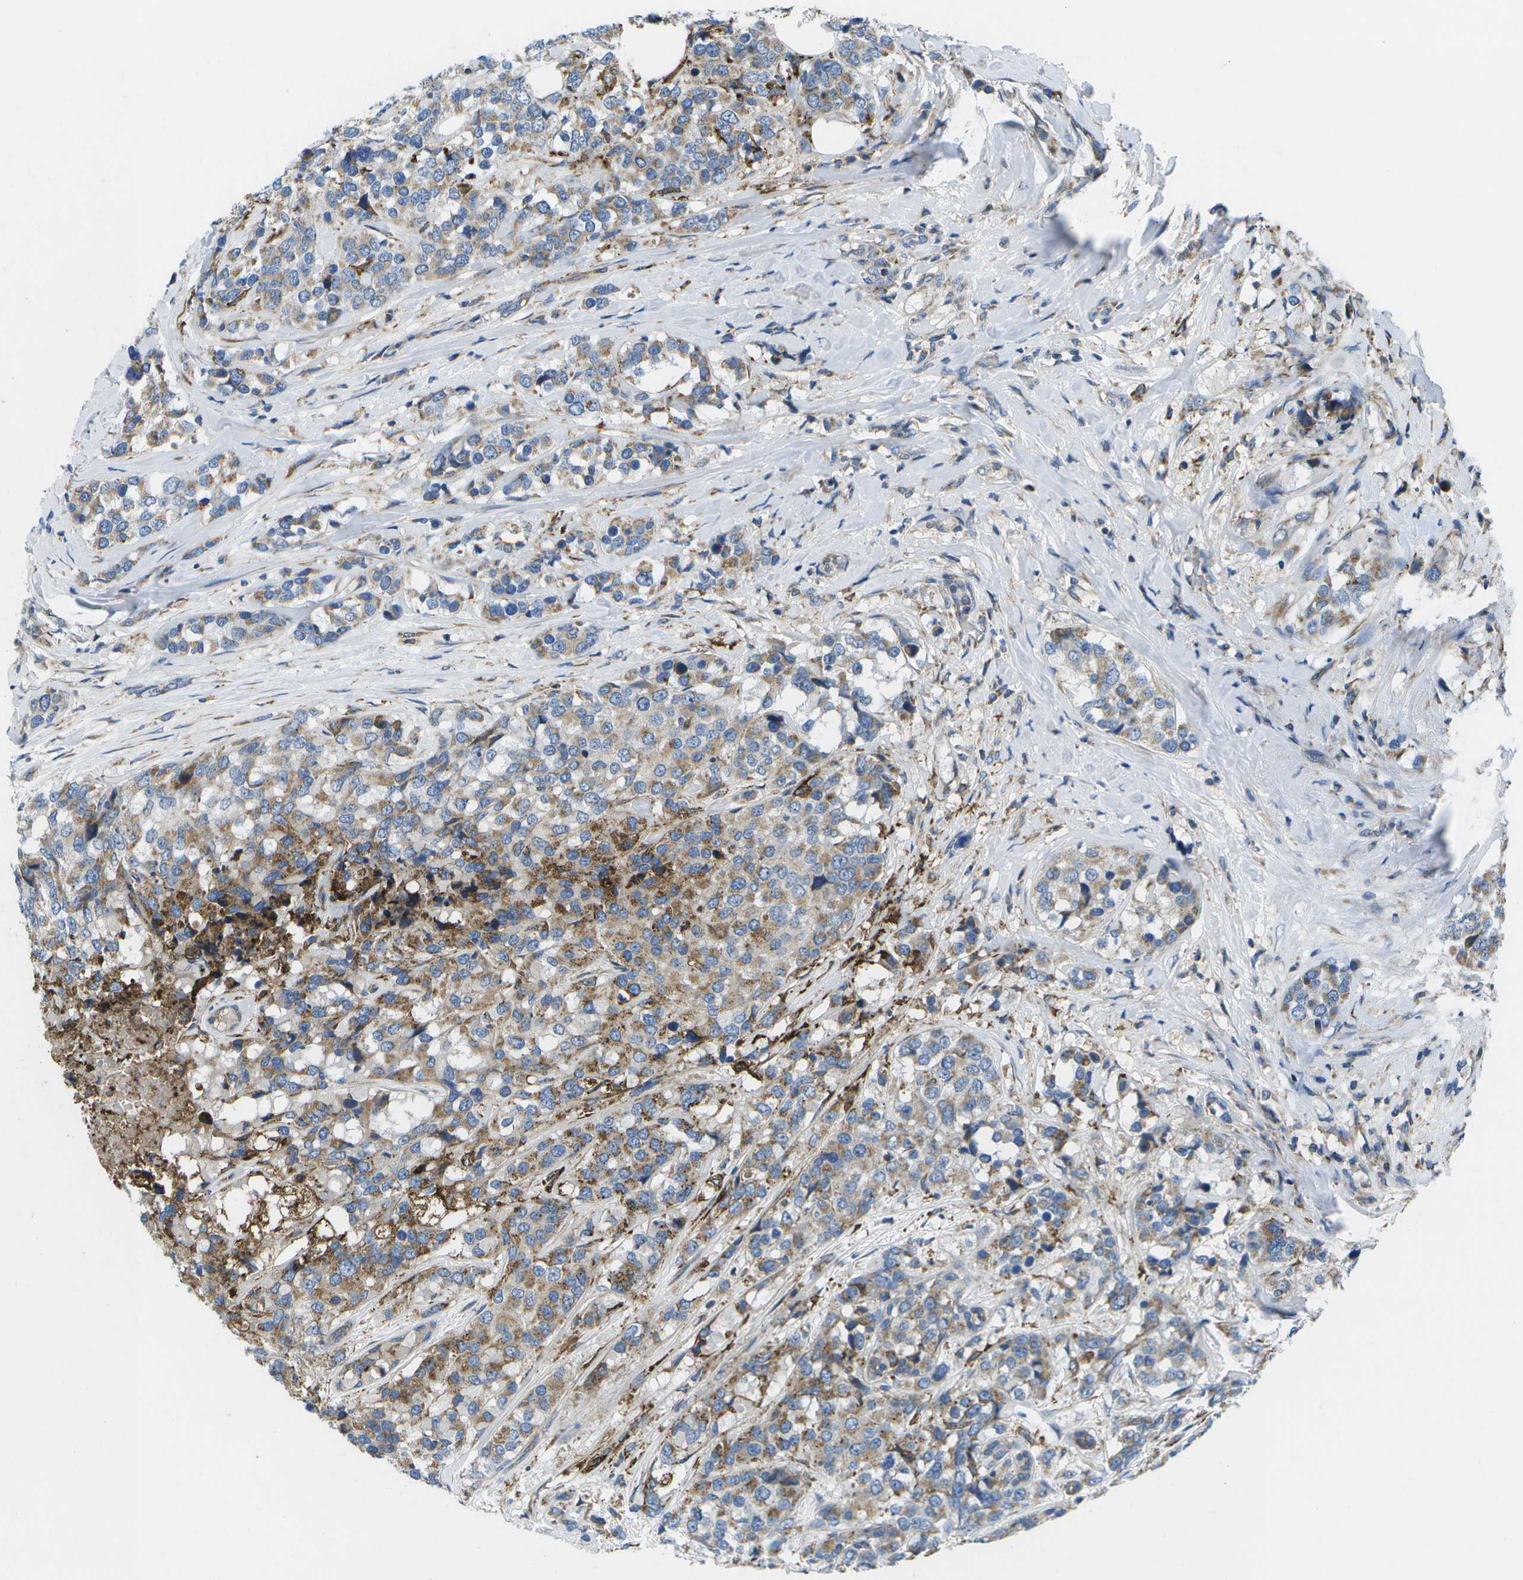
{"staining": {"intensity": "moderate", "quantity": ">75%", "location": "cytoplasmic/membranous"}, "tissue": "breast cancer", "cell_type": "Tumor cells", "image_type": "cancer", "snomed": [{"axis": "morphology", "description": "Lobular carcinoma"}, {"axis": "topography", "description": "Breast"}], "caption": "A high-resolution histopathology image shows immunohistochemistry (IHC) staining of breast lobular carcinoma, which reveals moderate cytoplasmic/membranous positivity in approximately >75% of tumor cells.", "gene": "GDF5", "patient": {"sex": "female", "age": 59}}